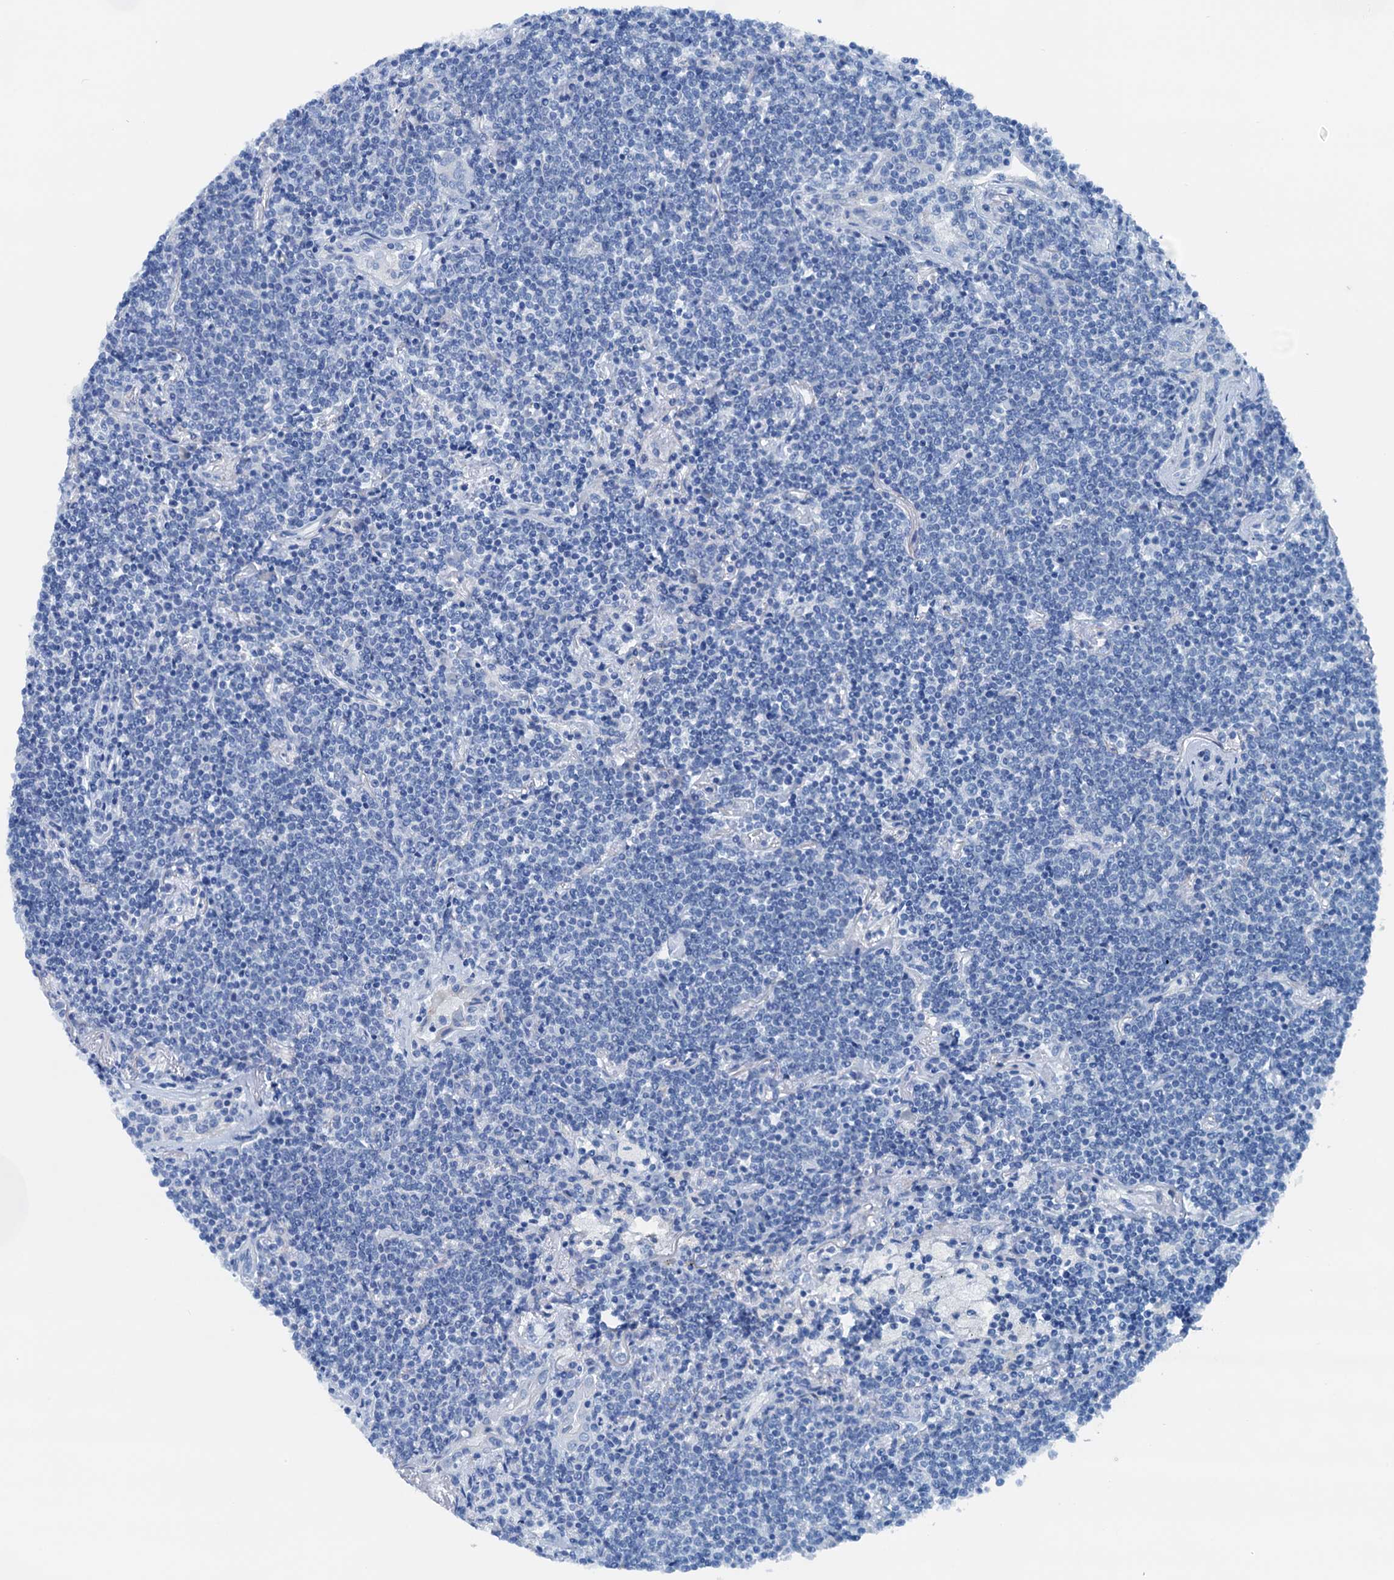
{"staining": {"intensity": "negative", "quantity": "none", "location": "none"}, "tissue": "lymphoma", "cell_type": "Tumor cells", "image_type": "cancer", "snomed": [{"axis": "morphology", "description": "Malignant lymphoma, non-Hodgkin's type, Low grade"}, {"axis": "topography", "description": "Lung"}], "caption": "Tumor cells are negative for protein expression in human lymphoma.", "gene": "KNDC1", "patient": {"sex": "female", "age": 71}}